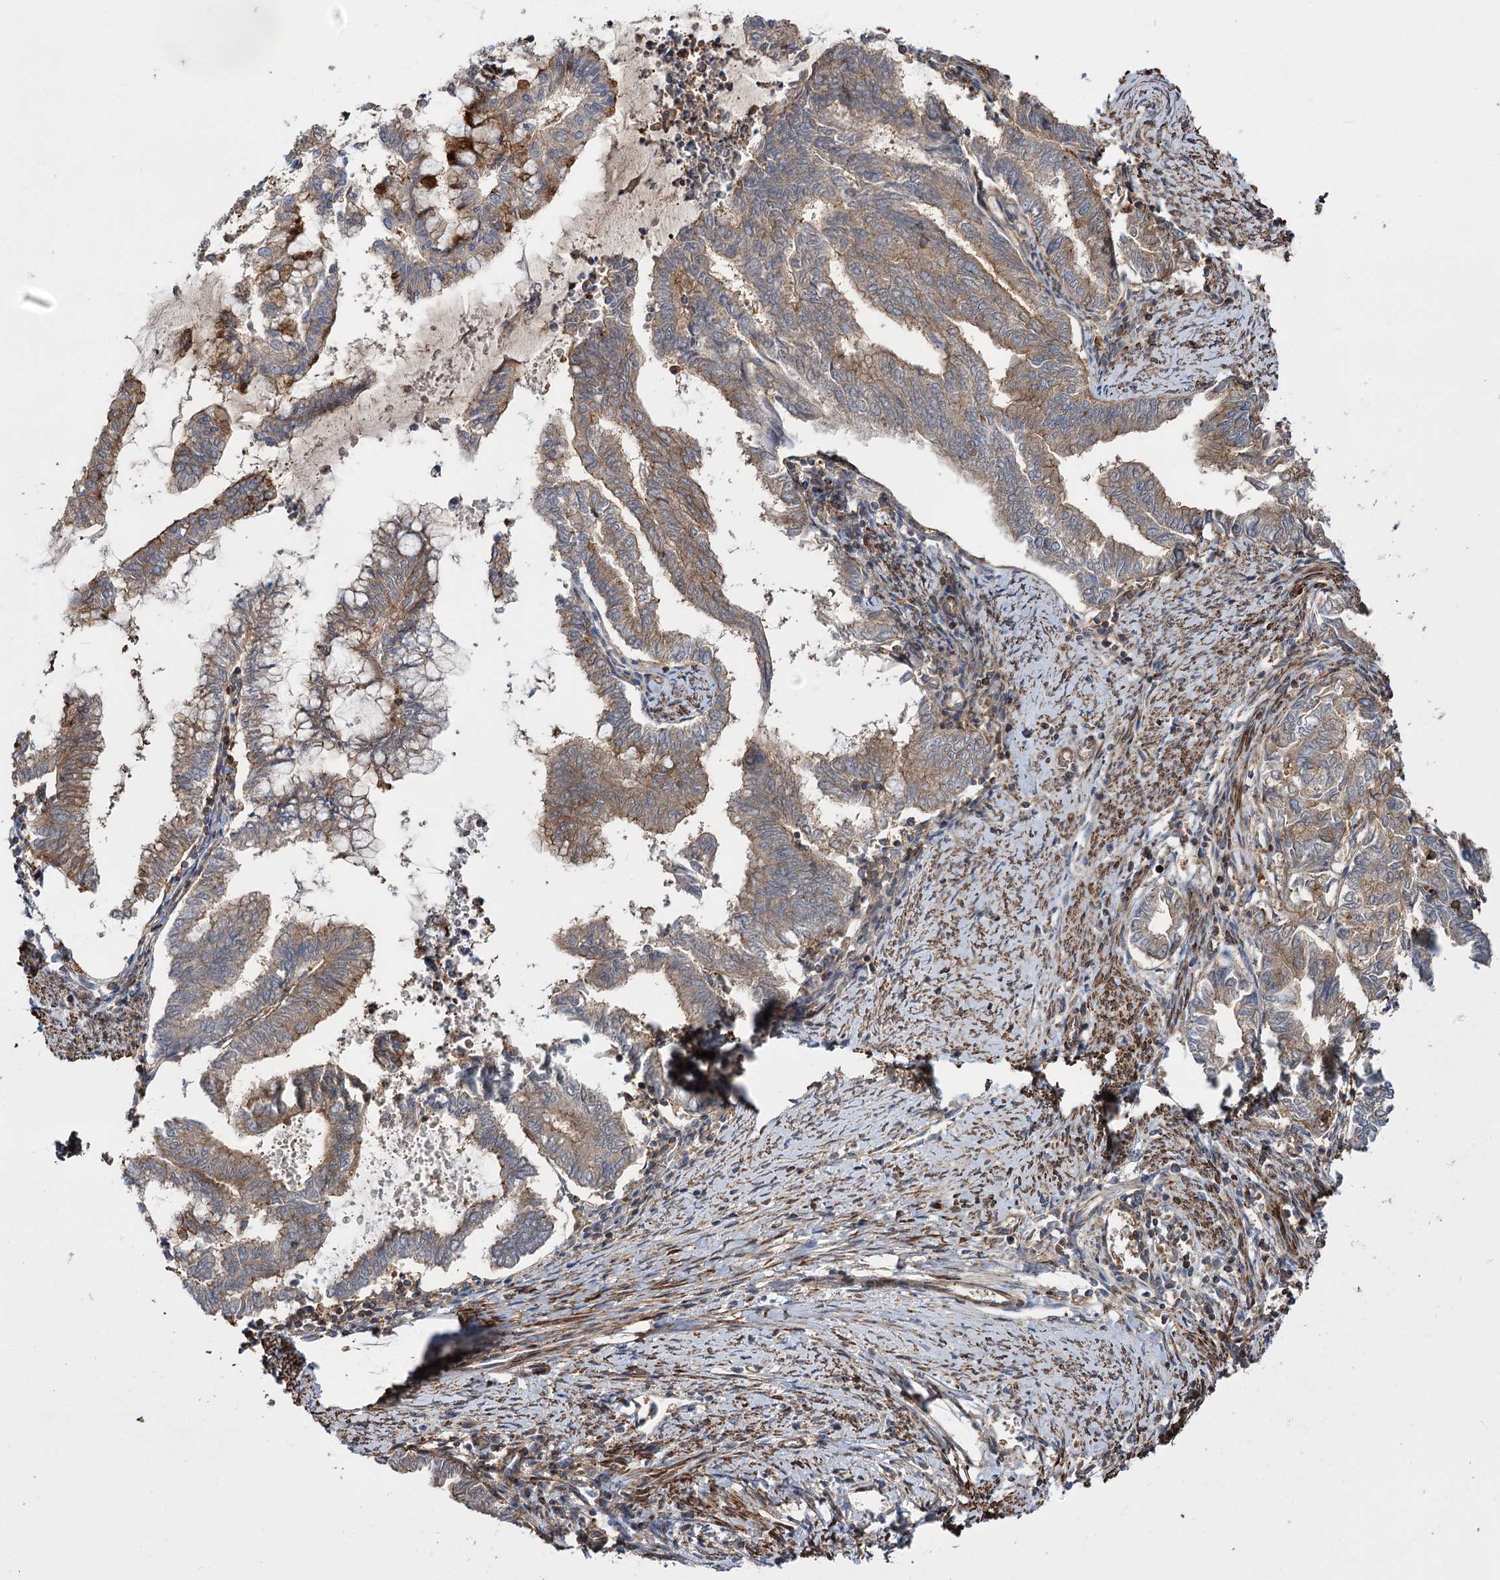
{"staining": {"intensity": "weak", "quantity": "25%-75%", "location": "cytoplasmic/membranous"}, "tissue": "endometrial cancer", "cell_type": "Tumor cells", "image_type": "cancer", "snomed": [{"axis": "morphology", "description": "Adenocarcinoma, NOS"}, {"axis": "topography", "description": "Endometrium"}], "caption": "An image of adenocarcinoma (endometrial) stained for a protein exhibits weak cytoplasmic/membranous brown staining in tumor cells. (DAB (3,3'-diaminobenzidine) = brown stain, brightfield microscopy at high magnification).", "gene": "DPP3", "patient": {"sex": "female", "age": 79}}